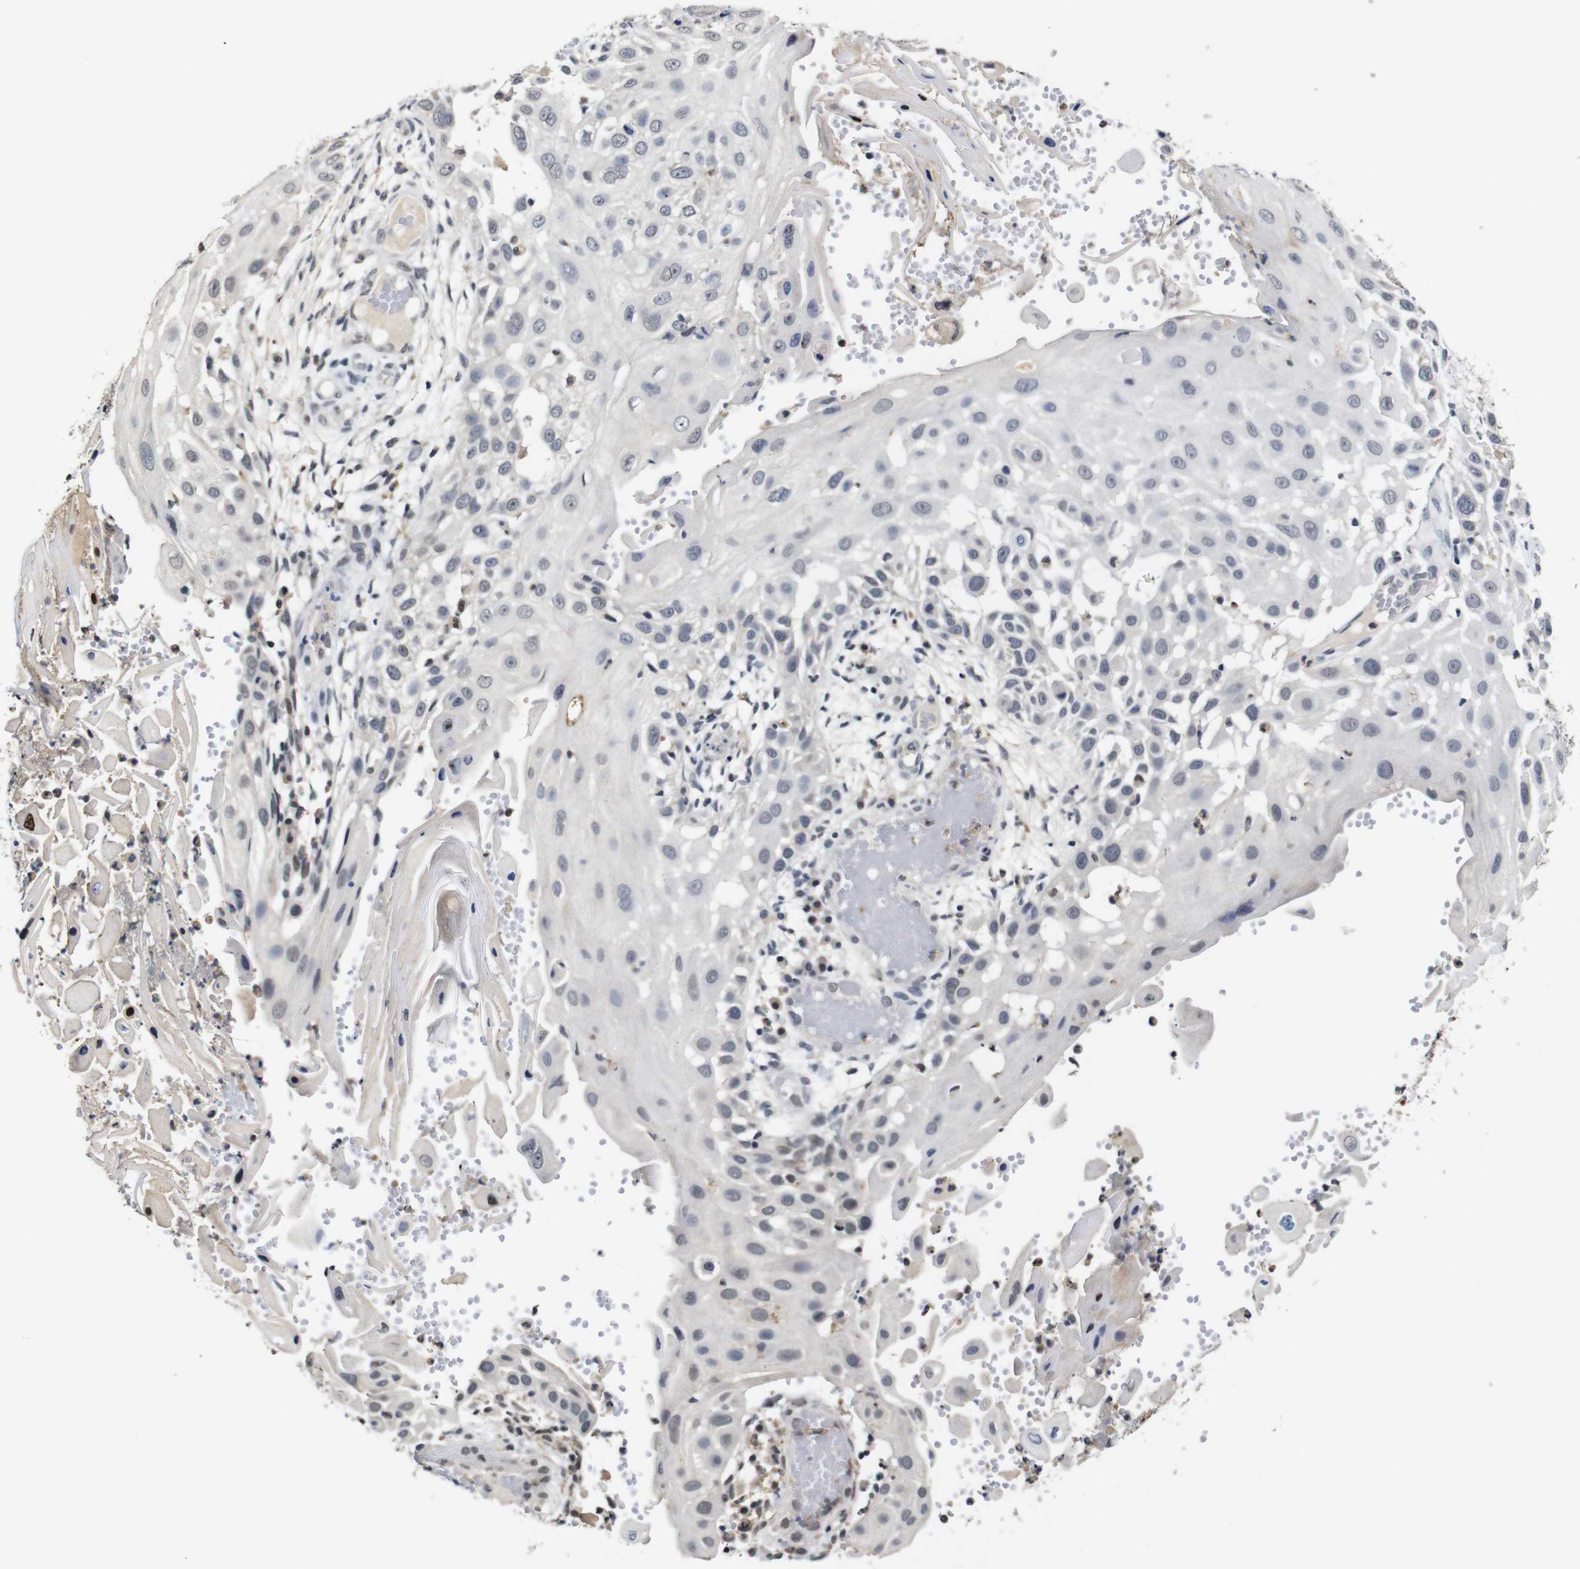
{"staining": {"intensity": "negative", "quantity": "none", "location": "none"}, "tissue": "skin cancer", "cell_type": "Tumor cells", "image_type": "cancer", "snomed": [{"axis": "morphology", "description": "Squamous cell carcinoma, NOS"}, {"axis": "topography", "description": "Skin"}], "caption": "Micrograph shows no significant protein staining in tumor cells of skin cancer (squamous cell carcinoma).", "gene": "NTRK3", "patient": {"sex": "female", "age": 44}}